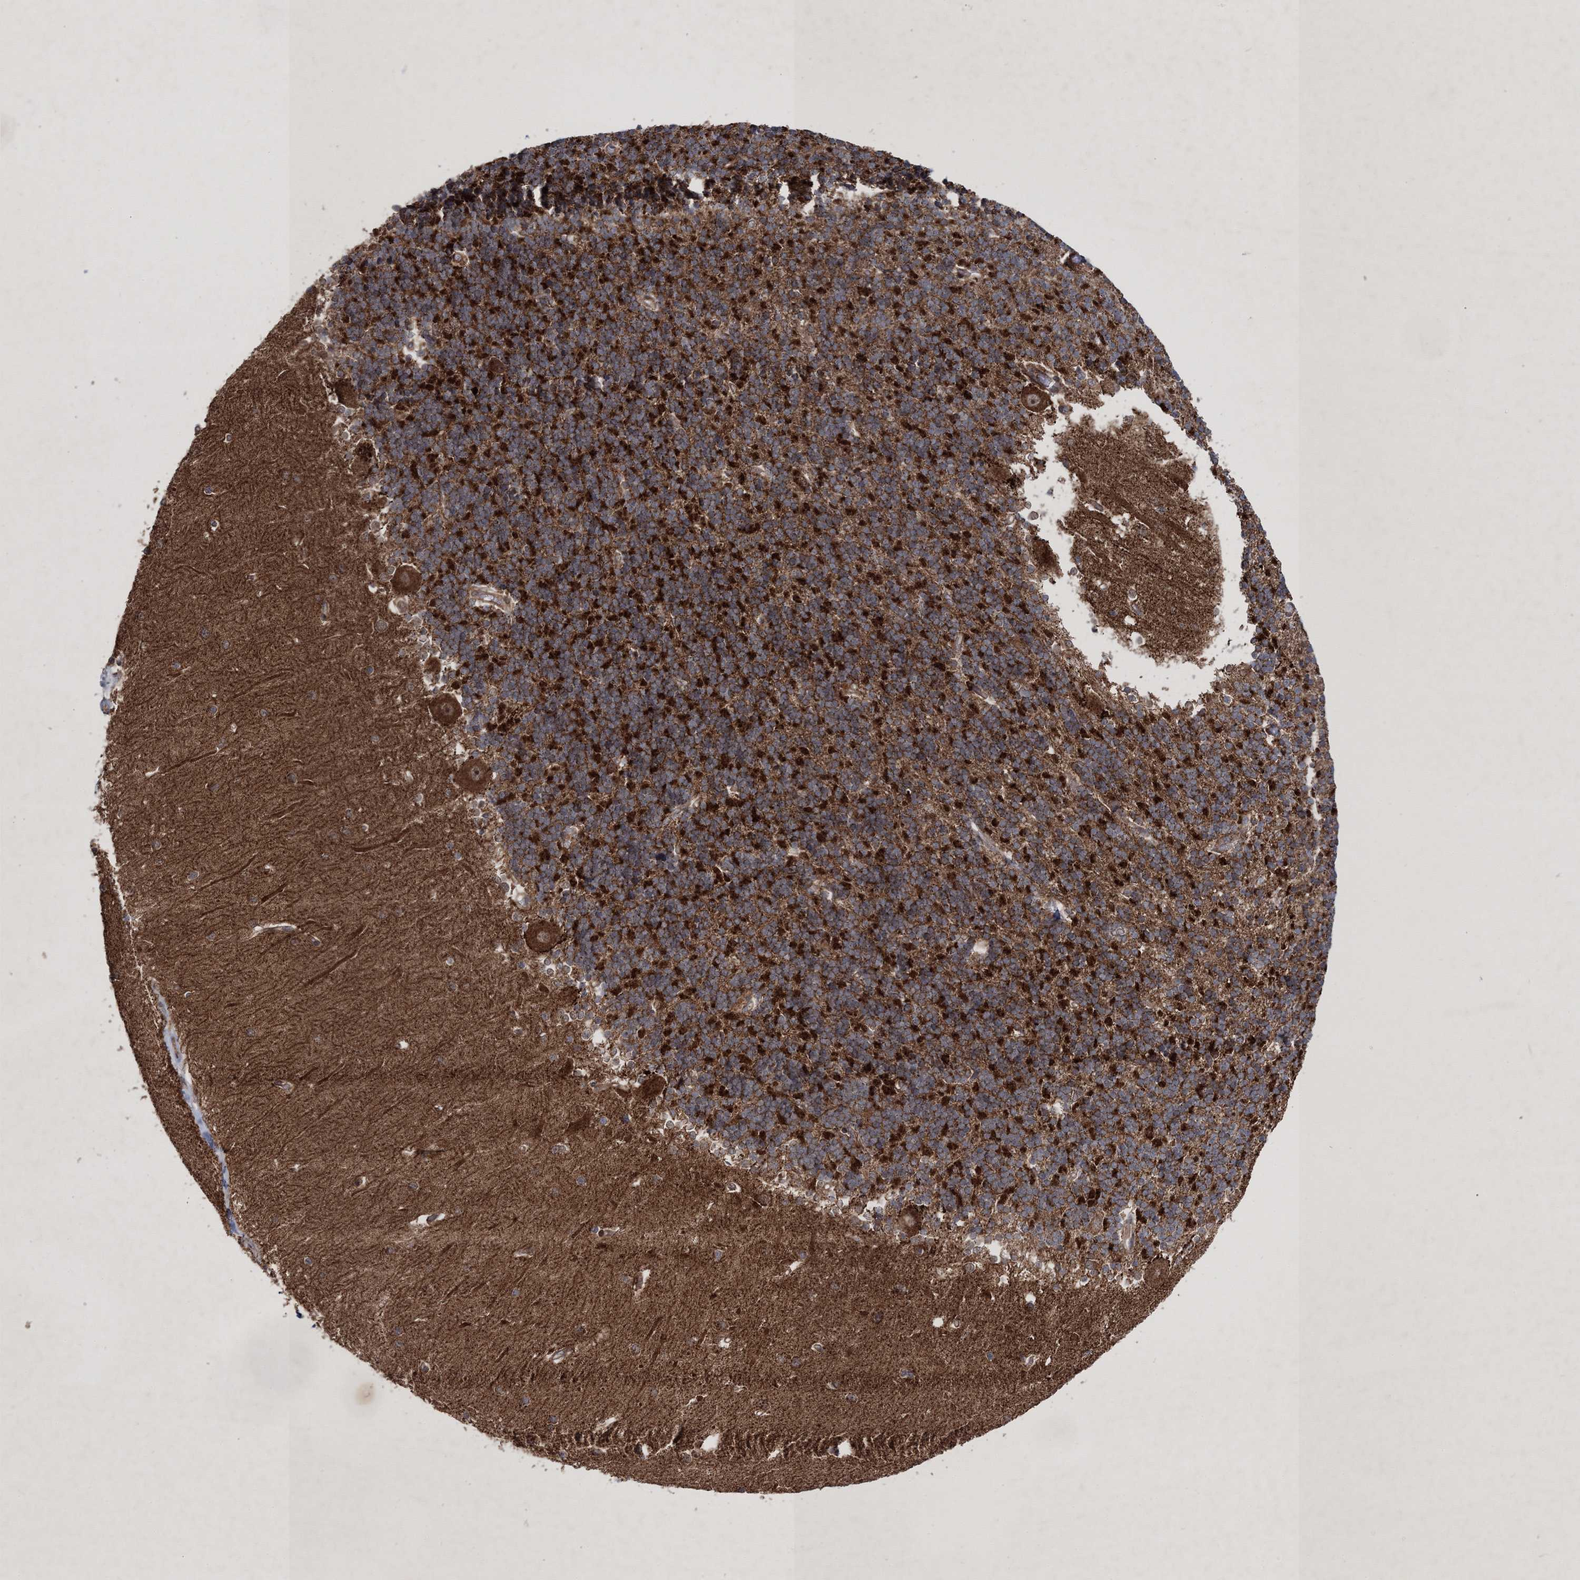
{"staining": {"intensity": "strong", "quantity": "25%-75%", "location": "cytoplasmic/membranous"}, "tissue": "cerebellum", "cell_type": "Cells in granular layer", "image_type": "normal", "snomed": [{"axis": "morphology", "description": "Normal tissue, NOS"}, {"axis": "topography", "description": "Cerebellum"}], "caption": "IHC (DAB (3,3'-diaminobenzidine)) staining of unremarkable cerebellum displays strong cytoplasmic/membranous protein staining in about 25%-75% of cells in granular layer. The staining was performed using DAB to visualize the protein expression in brown, while the nuclei were stained in blue with hematoxylin (Magnification: 20x).", "gene": "SCRN3", "patient": {"sex": "male", "age": 37}}